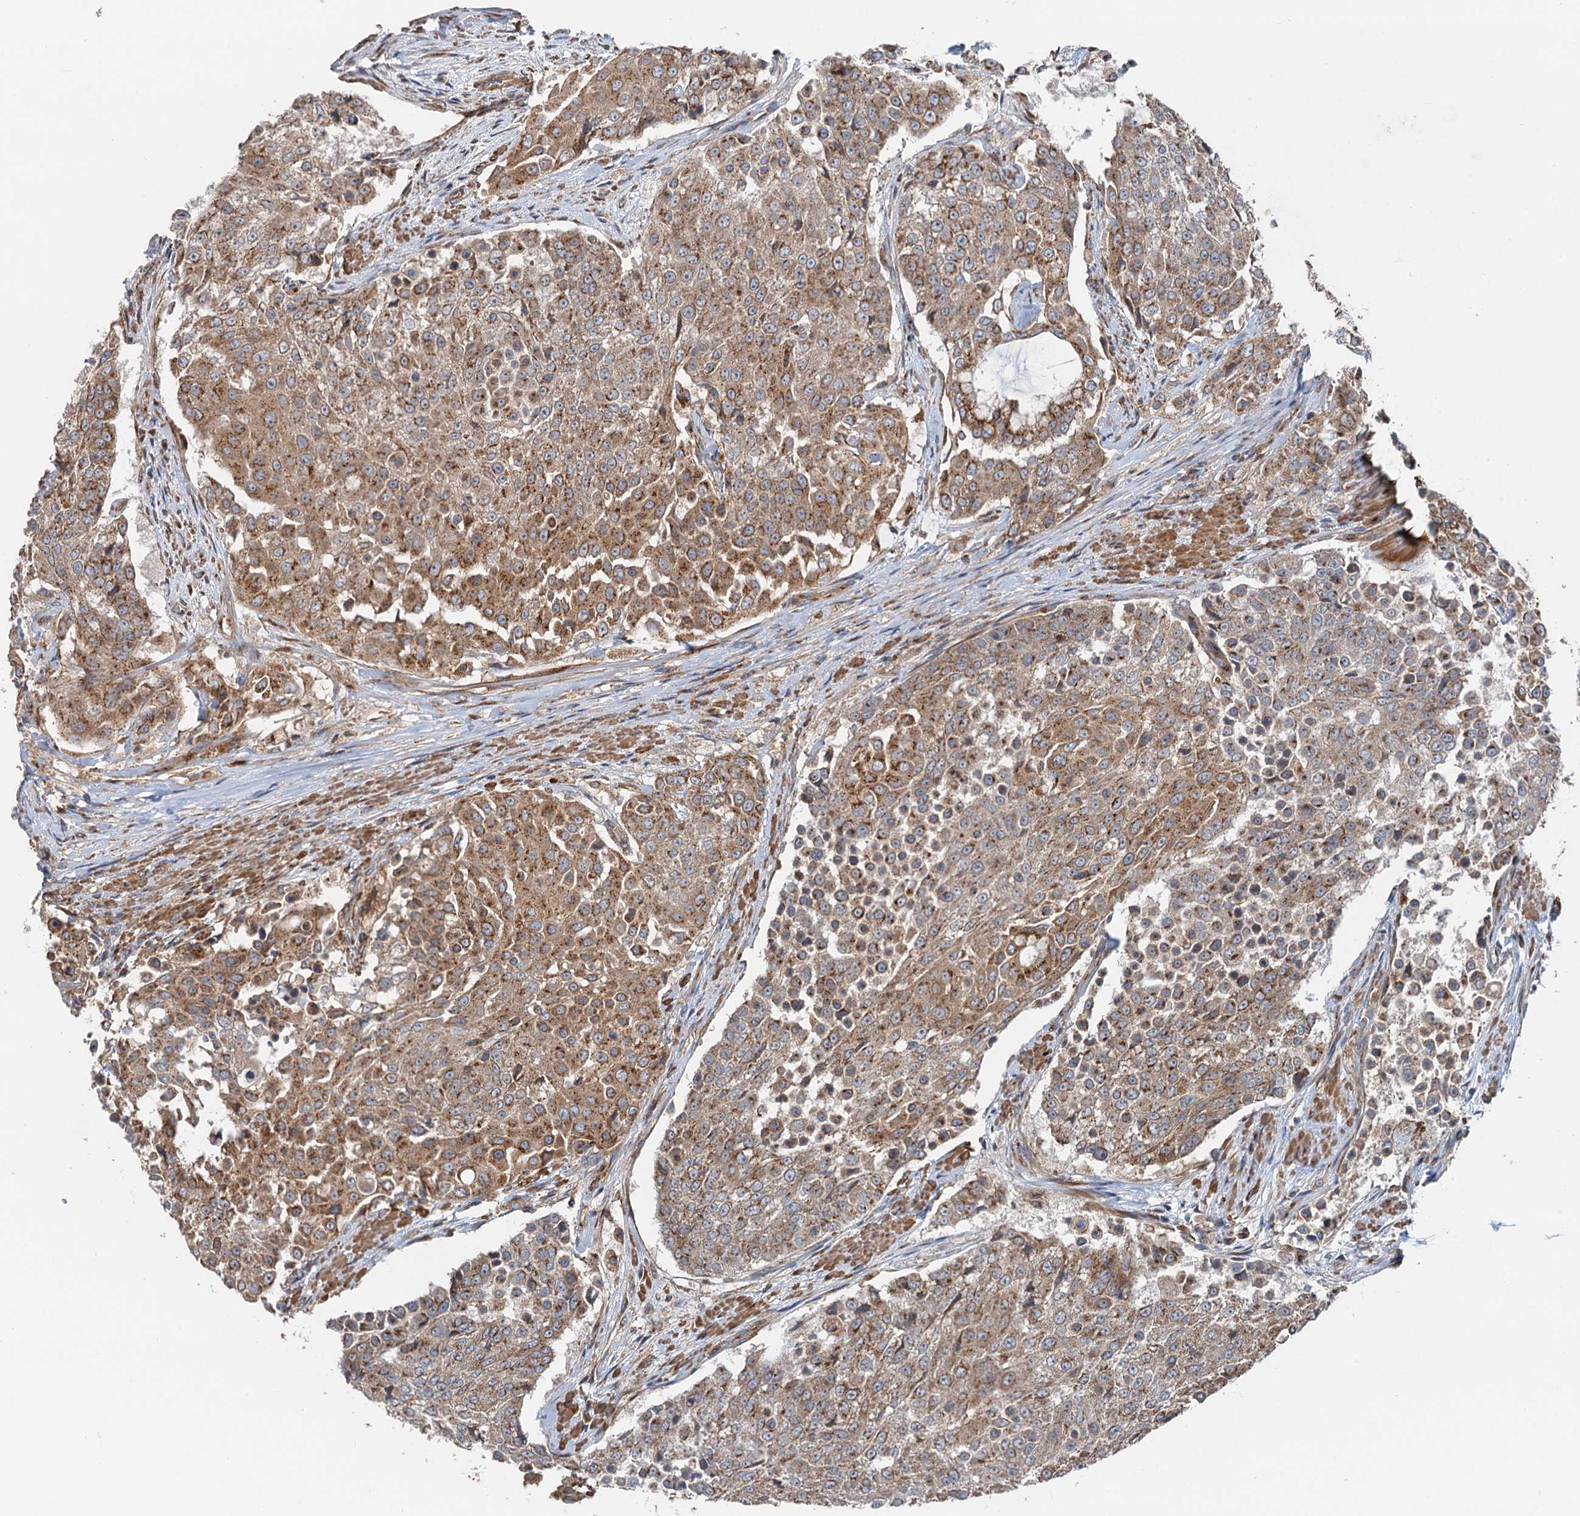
{"staining": {"intensity": "moderate", "quantity": ">75%", "location": "cytoplasmic/membranous"}, "tissue": "urothelial cancer", "cell_type": "Tumor cells", "image_type": "cancer", "snomed": [{"axis": "morphology", "description": "Urothelial carcinoma, High grade"}, {"axis": "topography", "description": "Urinary bladder"}], "caption": "Tumor cells show medium levels of moderate cytoplasmic/membranous staining in about >75% of cells in human urothelial cancer.", "gene": "ANKRD26", "patient": {"sex": "female", "age": 63}}